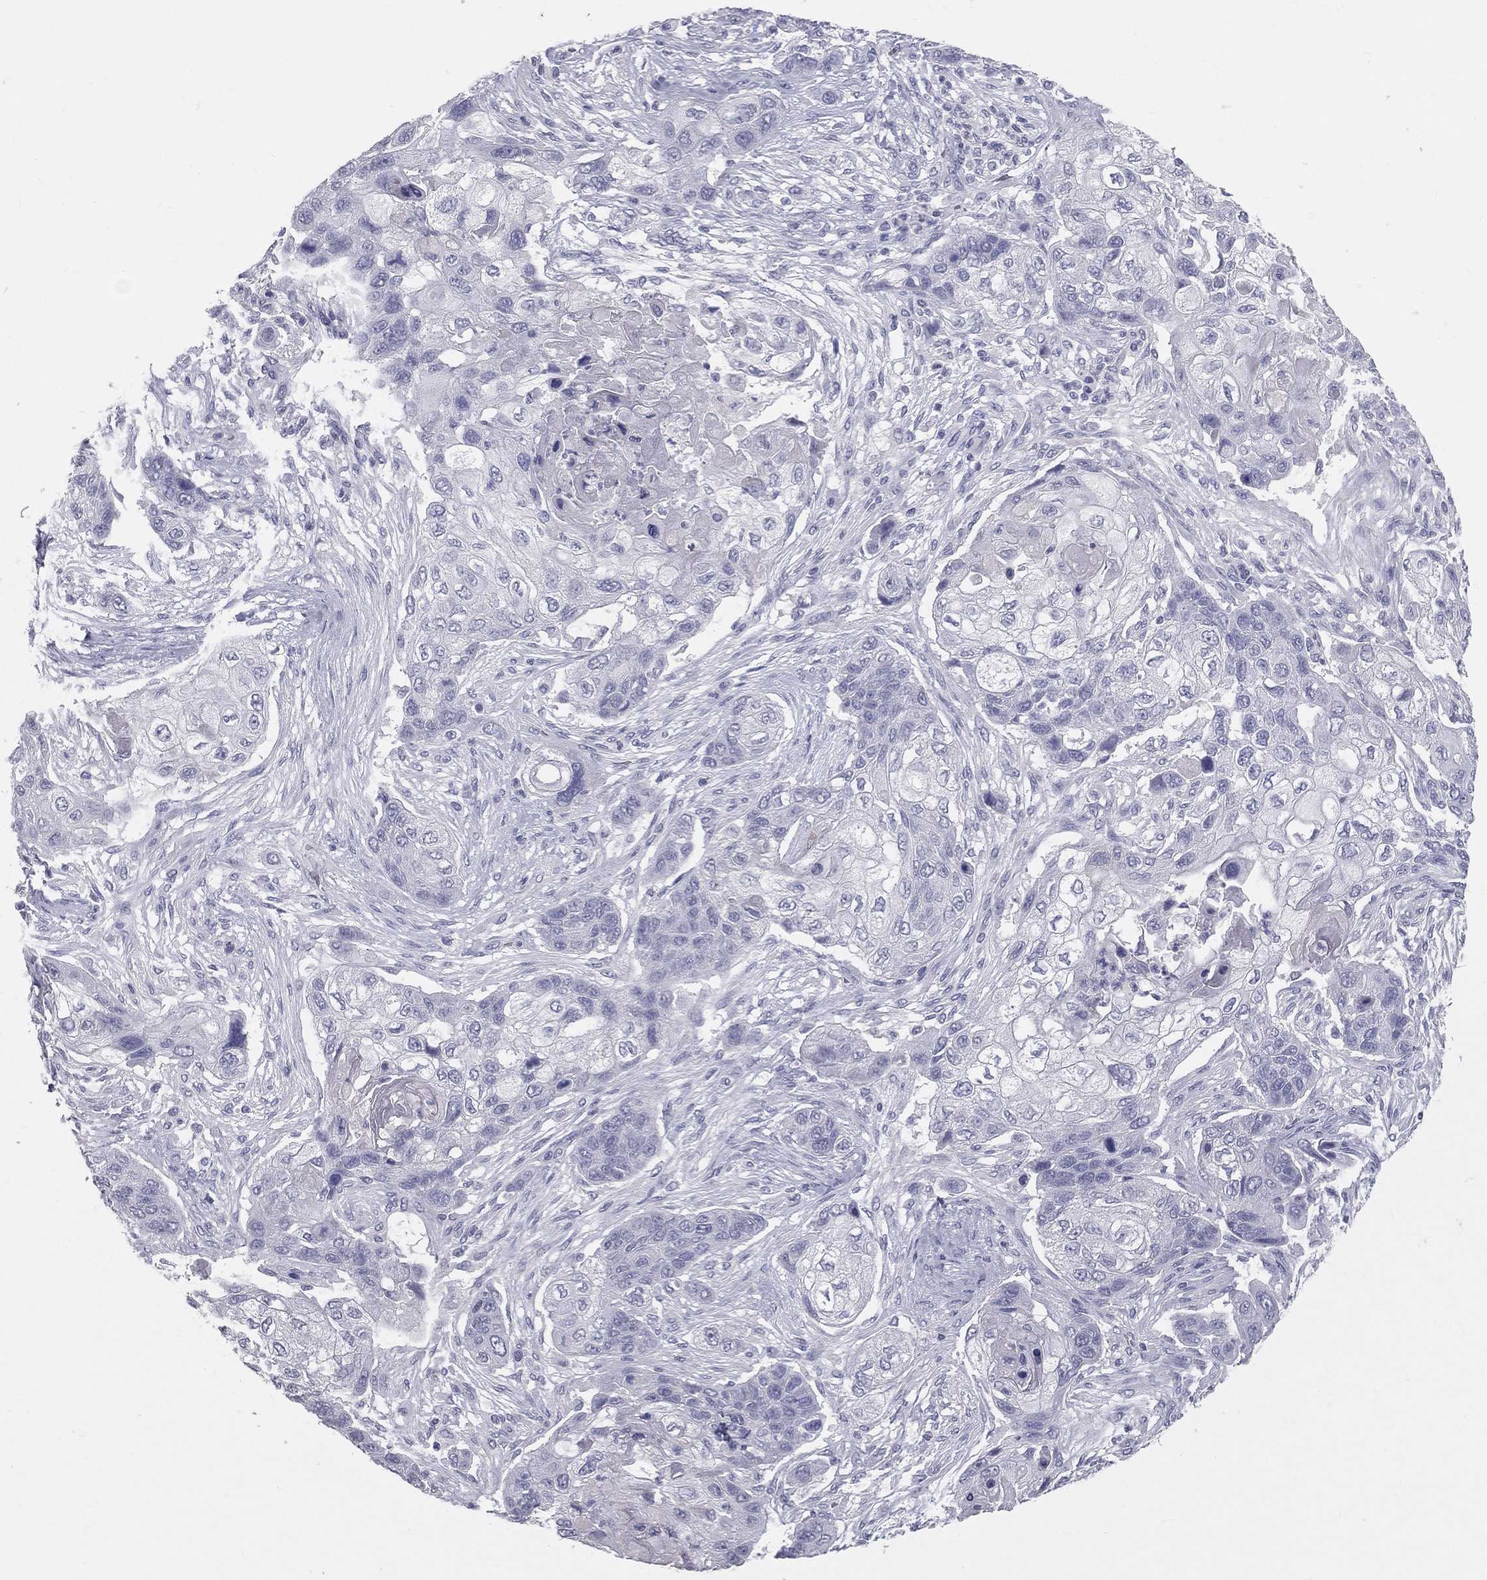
{"staining": {"intensity": "negative", "quantity": "none", "location": "none"}, "tissue": "lung cancer", "cell_type": "Tumor cells", "image_type": "cancer", "snomed": [{"axis": "morphology", "description": "Squamous cell carcinoma, NOS"}, {"axis": "topography", "description": "Lung"}], "caption": "The IHC image has no significant staining in tumor cells of lung cancer (squamous cell carcinoma) tissue.", "gene": "TFPI2", "patient": {"sex": "male", "age": 69}}